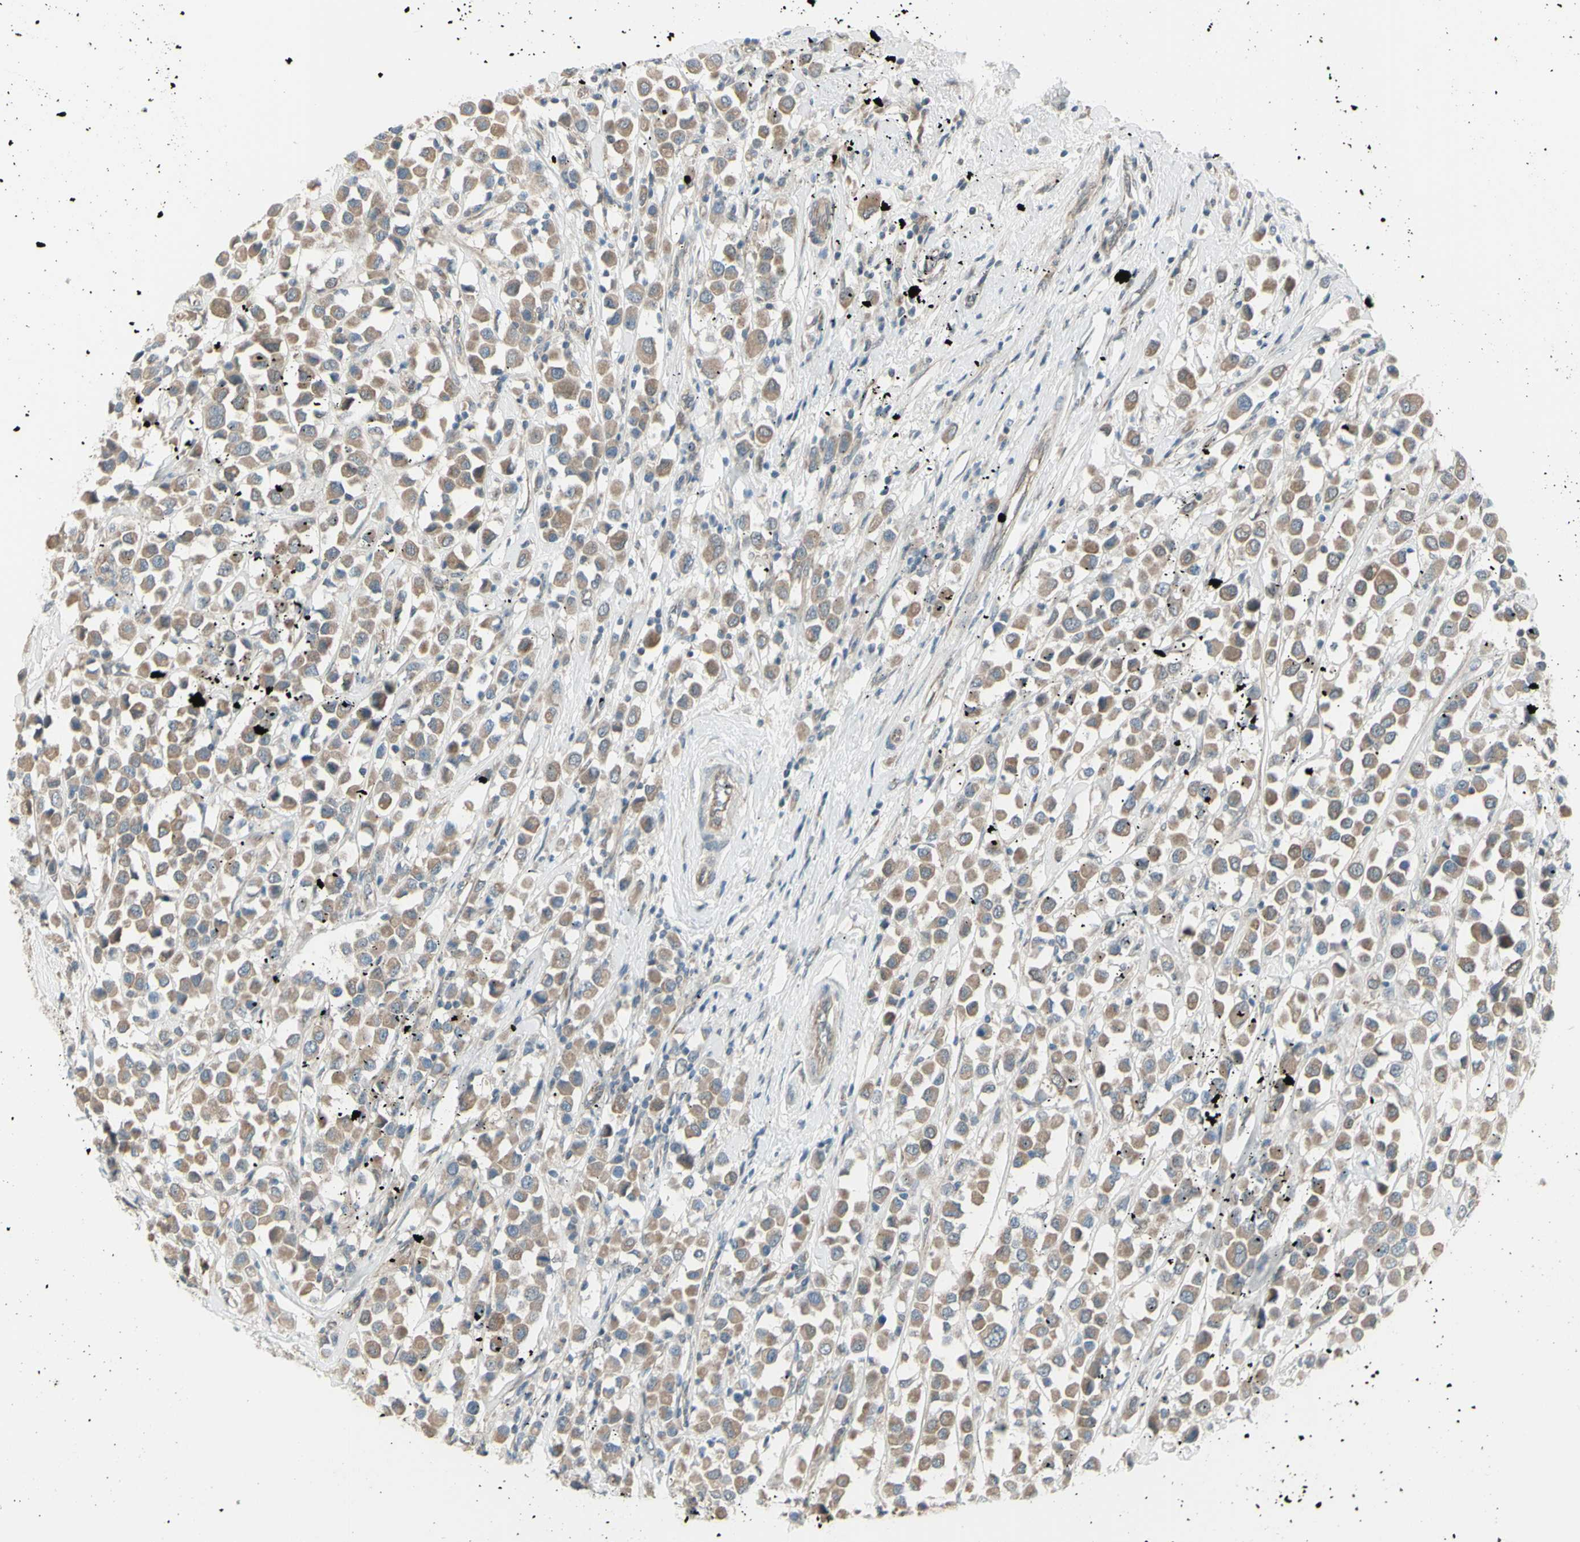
{"staining": {"intensity": "weak", "quantity": ">75%", "location": "cytoplasmic/membranous"}, "tissue": "breast cancer", "cell_type": "Tumor cells", "image_type": "cancer", "snomed": [{"axis": "morphology", "description": "Duct carcinoma"}, {"axis": "topography", "description": "Breast"}], "caption": "IHC micrograph of neoplastic tissue: infiltrating ductal carcinoma (breast) stained using immunohistochemistry (IHC) shows low levels of weak protein expression localized specifically in the cytoplasmic/membranous of tumor cells, appearing as a cytoplasmic/membranous brown color.", "gene": "NAXD", "patient": {"sex": "female", "age": 61}}